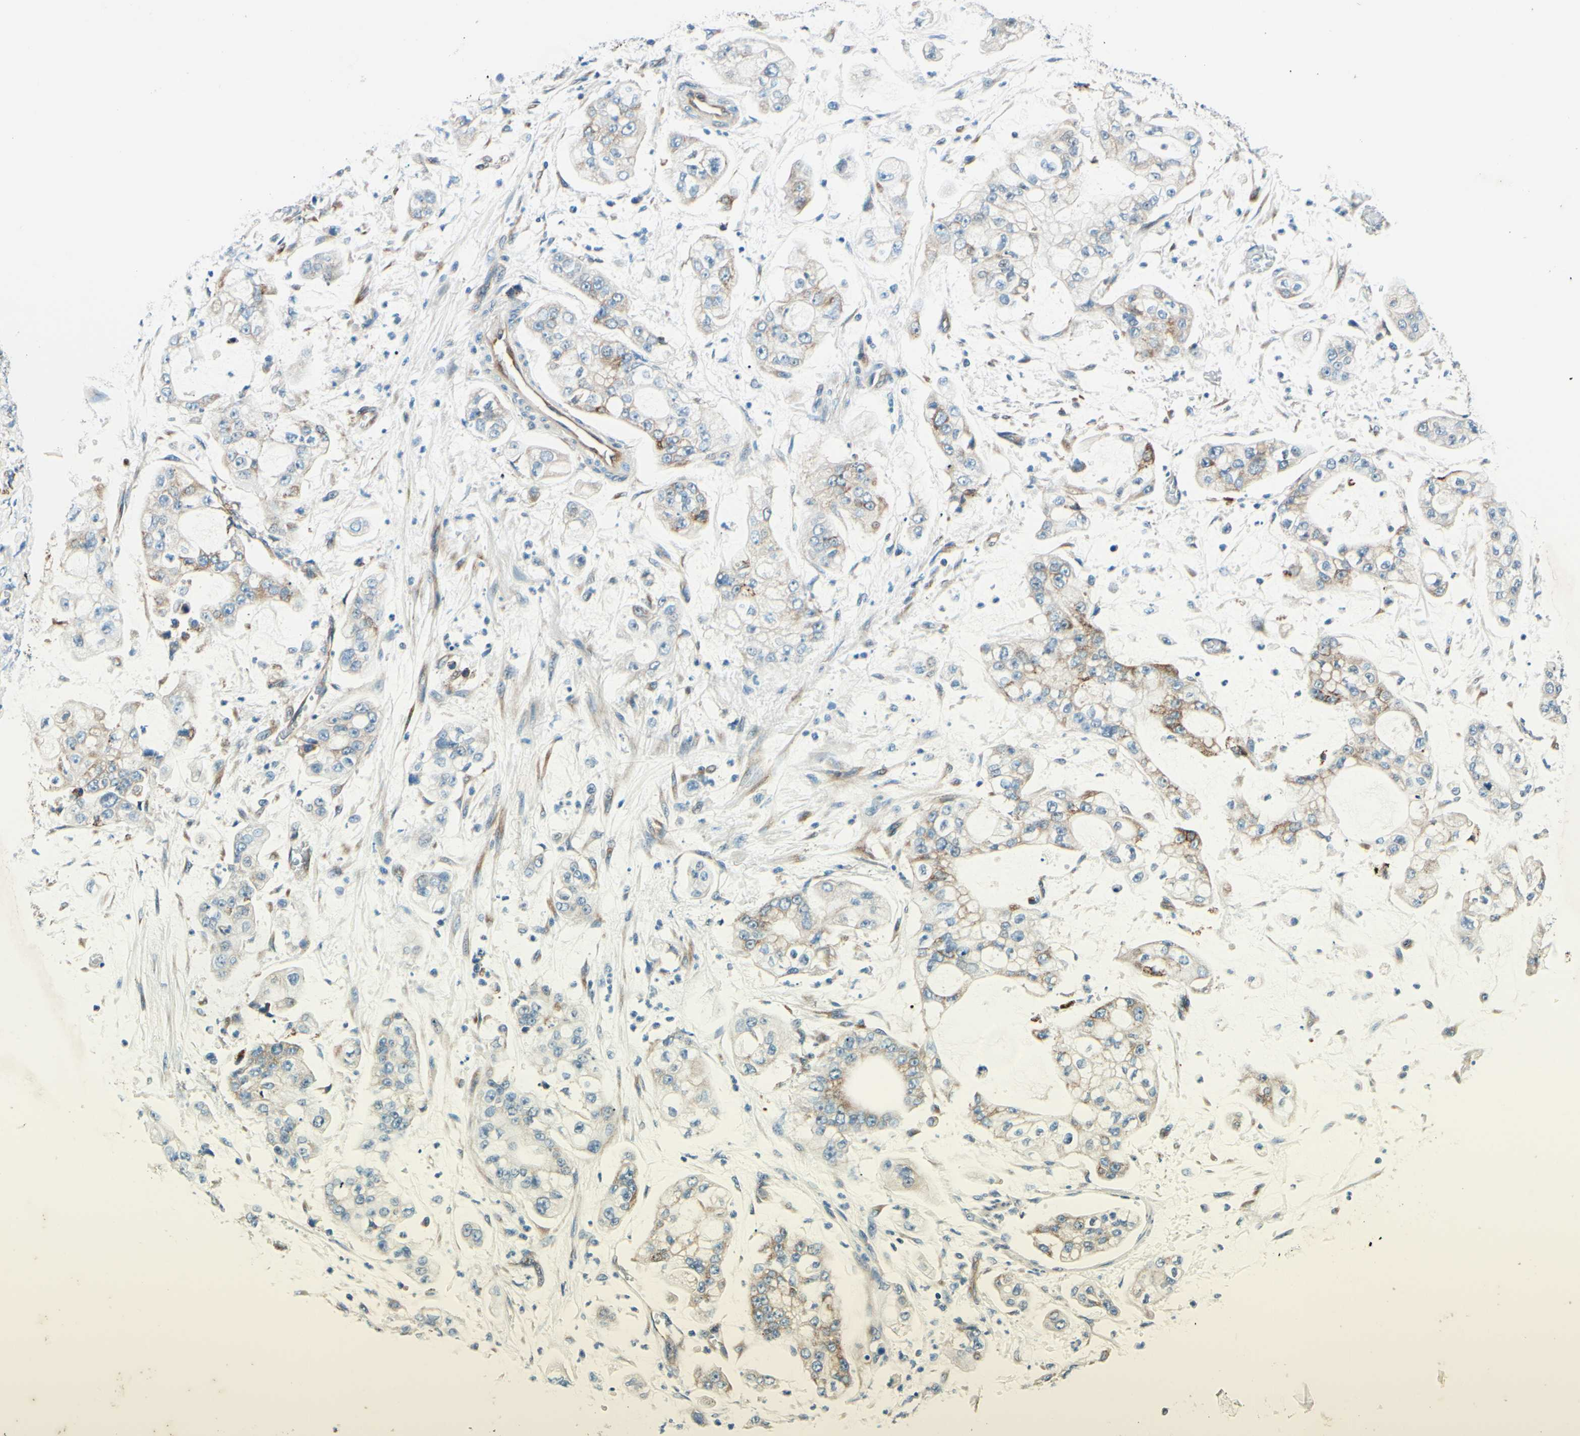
{"staining": {"intensity": "moderate", "quantity": "<25%", "location": "cytoplasmic/membranous"}, "tissue": "stomach cancer", "cell_type": "Tumor cells", "image_type": "cancer", "snomed": [{"axis": "morphology", "description": "Adenocarcinoma, NOS"}, {"axis": "topography", "description": "Stomach"}], "caption": "Protein expression by IHC reveals moderate cytoplasmic/membranous staining in approximately <25% of tumor cells in stomach cancer.", "gene": "TAOK2", "patient": {"sex": "male", "age": 76}}